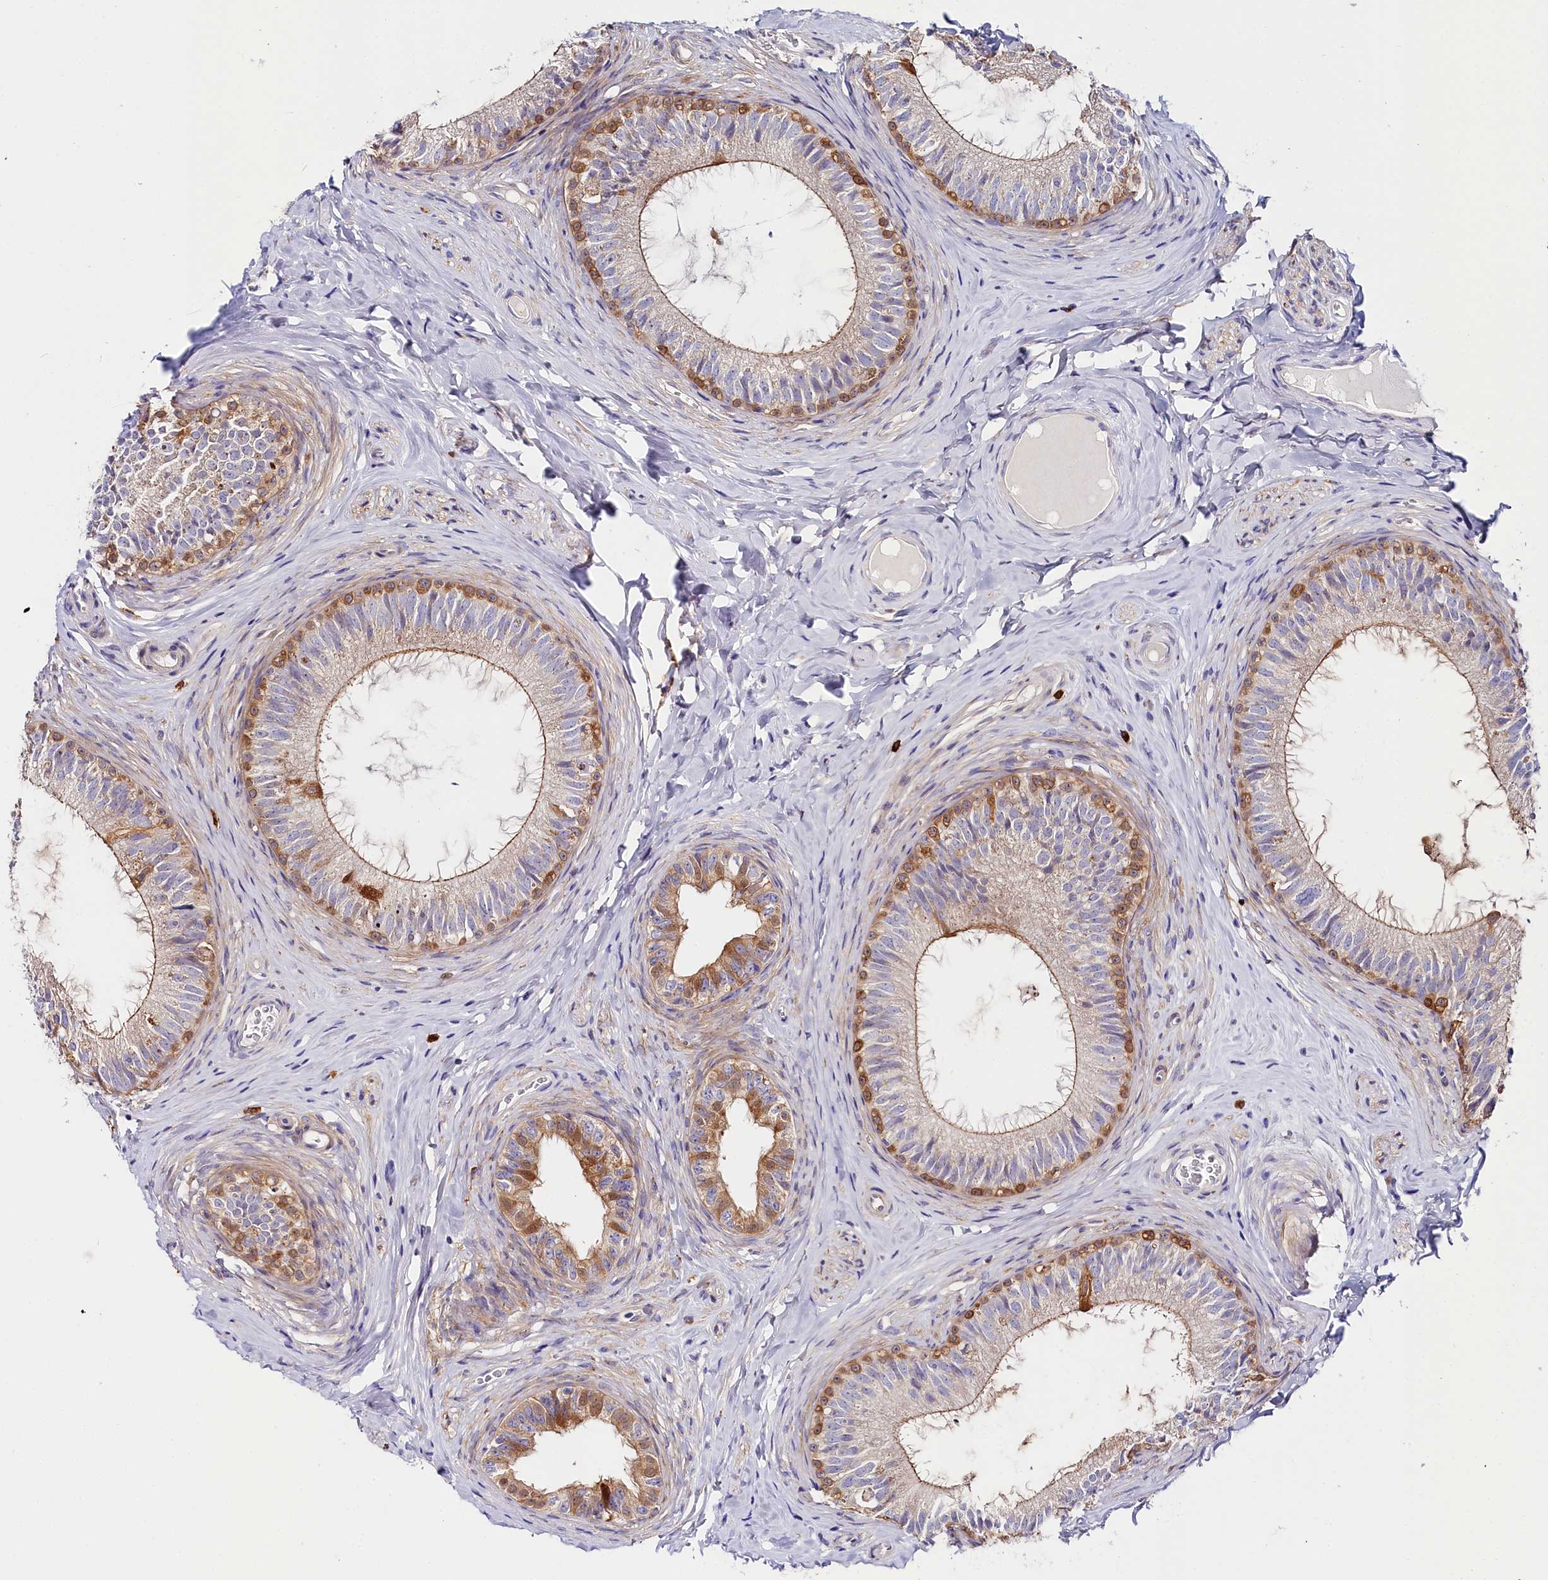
{"staining": {"intensity": "moderate", "quantity": "<25%", "location": "cytoplasmic/membranous"}, "tissue": "epididymis", "cell_type": "Glandular cells", "image_type": "normal", "snomed": [{"axis": "morphology", "description": "Normal tissue, NOS"}, {"axis": "topography", "description": "Epididymis"}], "caption": "Moderate cytoplasmic/membranous positivity for a protein is appreciated in about <25% of glandular cells of normal epididymis using IHC.", "gene": "KATNB1", "patient": {"sex": "male", "age": 34}}